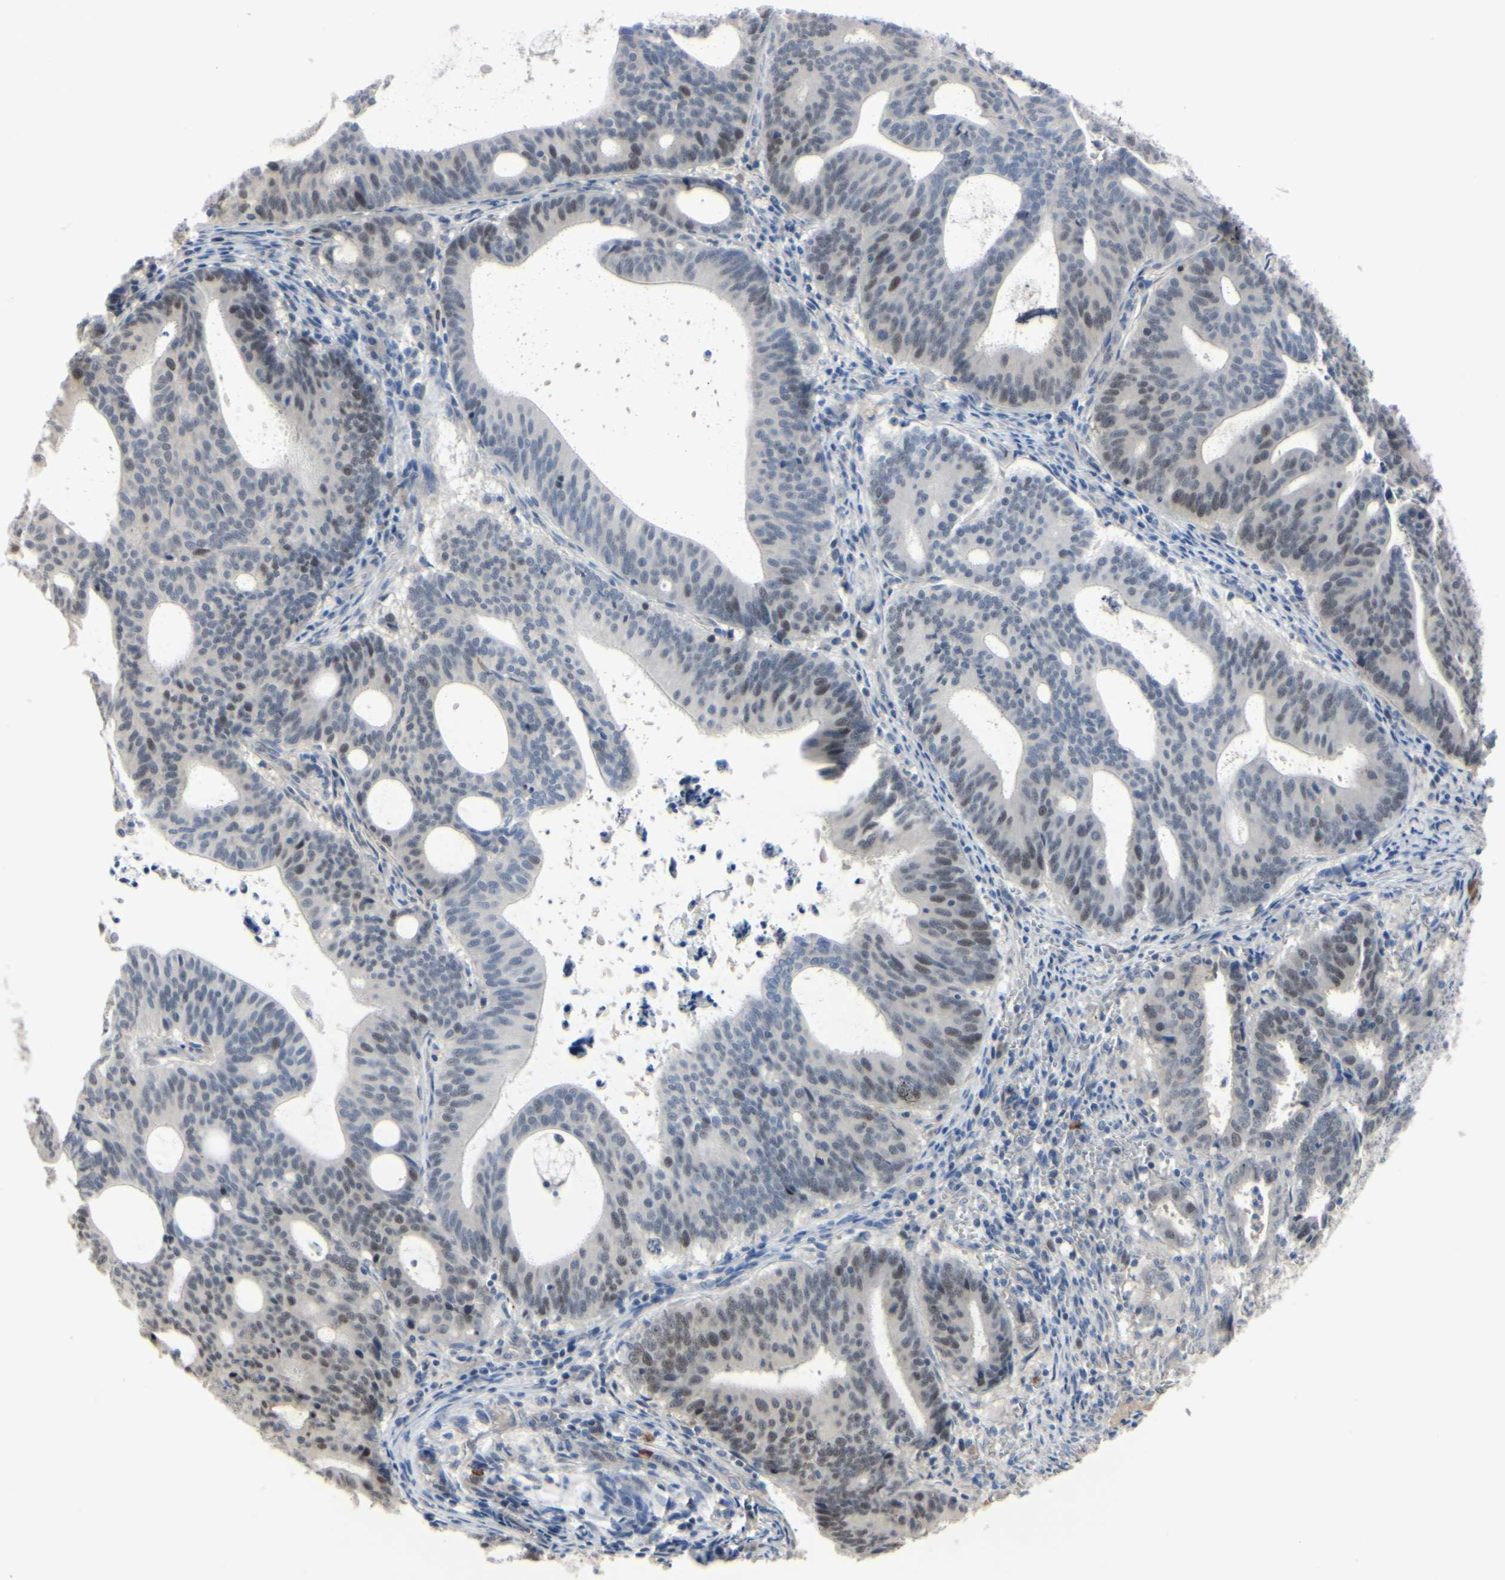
{"staining": {"intensity": "weak", "quantity": "<25%", "location": "nuclear"}, "tissue": "endometrial cancer", "cell_type": "Tumor cells", "image_type": "cancer", "snomed": [{"axis": "morphology", "description": "Adenocarcinoma, NOS"}, {"axis": "topography", "description": "Uterus"}], "caption": "Tumor cells are negative for protein expression in human endometrial cancer (adenocarcinoma).", "gene": "LHX9", "patient": {"sex": "female", "age": 83}}